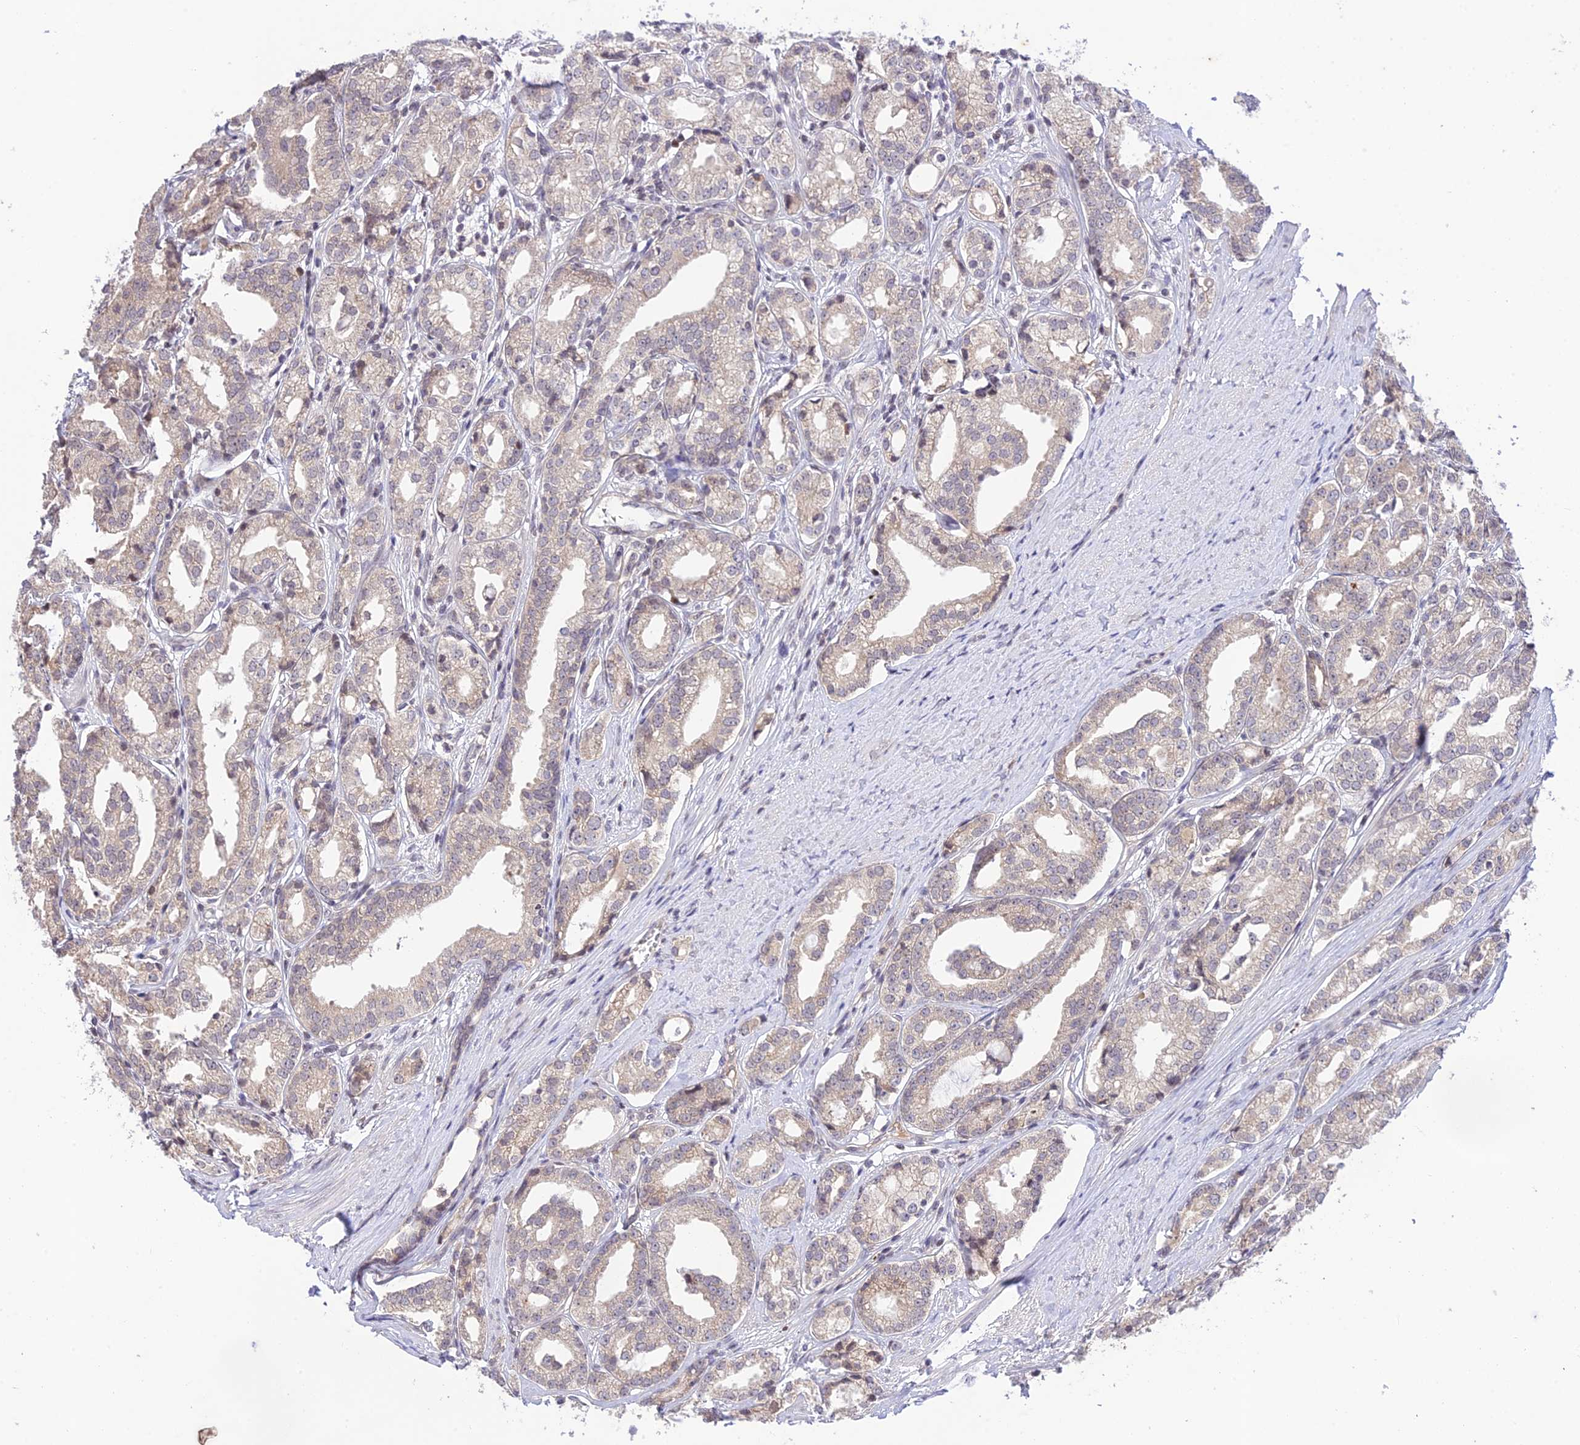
{"staining": {"intensity": "weak", "quantity": "<25%", "location": "cytoplasmic/membranous"}, "tissue": "prostate cancer", "cell_type": "Tumor cells", "image_type": "cancer", "snomed": [{"axis": "morphology", "description": "Adenocarcinoma, High grade"}, {"axis": "topography", "description": "Prostate"}], "caption": "High magnification brightfield microscopy of prostate adenocarcinoma (high-grade) stained with DAB (brown) and counterstained with hematoxylin (blue): tumor cells show no significant staining.", "gene": "TEKT1", "patient": {"sex": "male", "age": 69}}